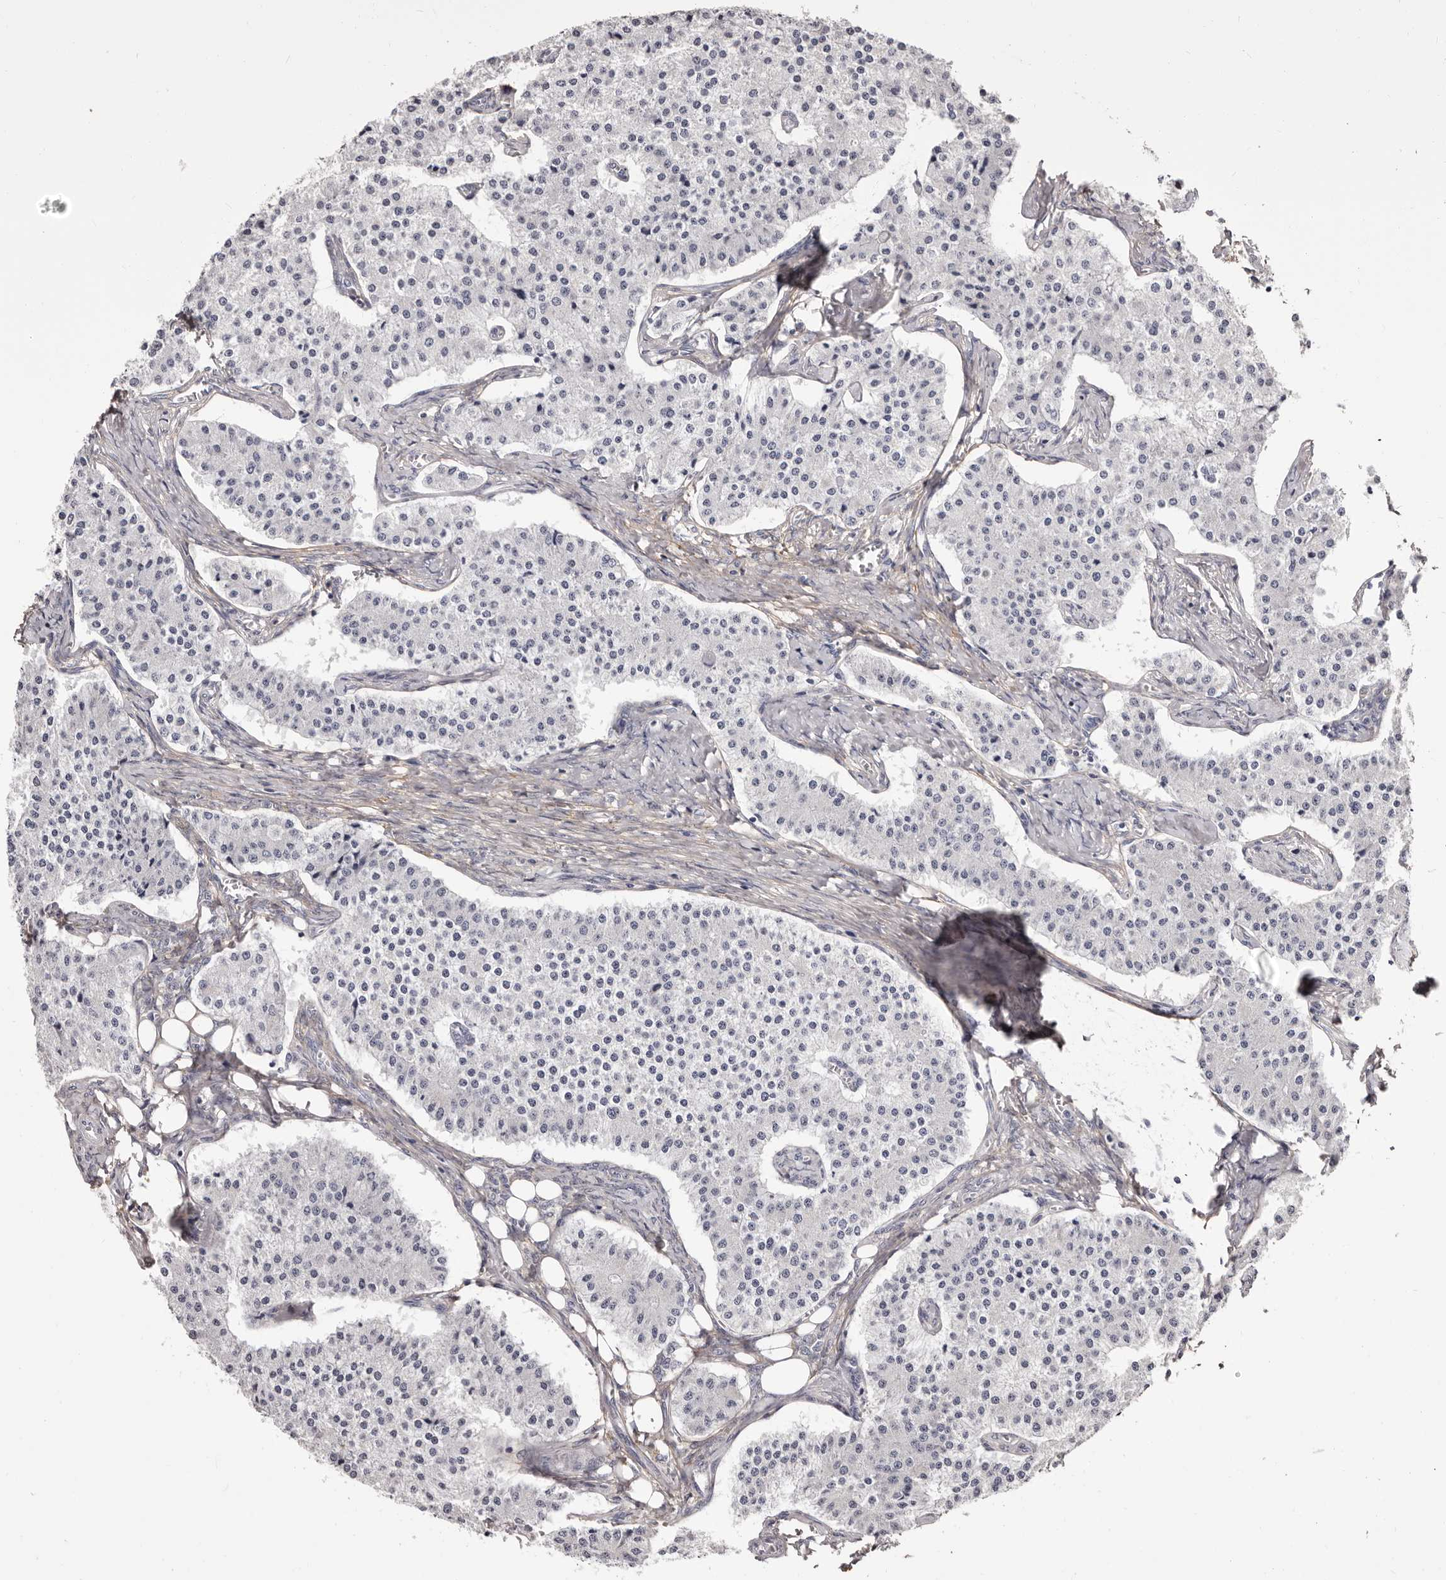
{"staining": {"intensity": "negative", "quantity": "none", "location": "none"}, "tissue": "carcinoid", "cell_type": "Tumor cells", "image_type": "cancer", "snomed": [{"axis": "morphology", "description": "Carcinoid, malignant, NOS"}, {"axis": "topography", "description": "Colon"}], "caption": "Immunohistochemical staining of human carcinoid demonstrates no significant positivity in tumor cells.", "gene": "COL6A1", "patient": {"sex": "female", "age": 52}}